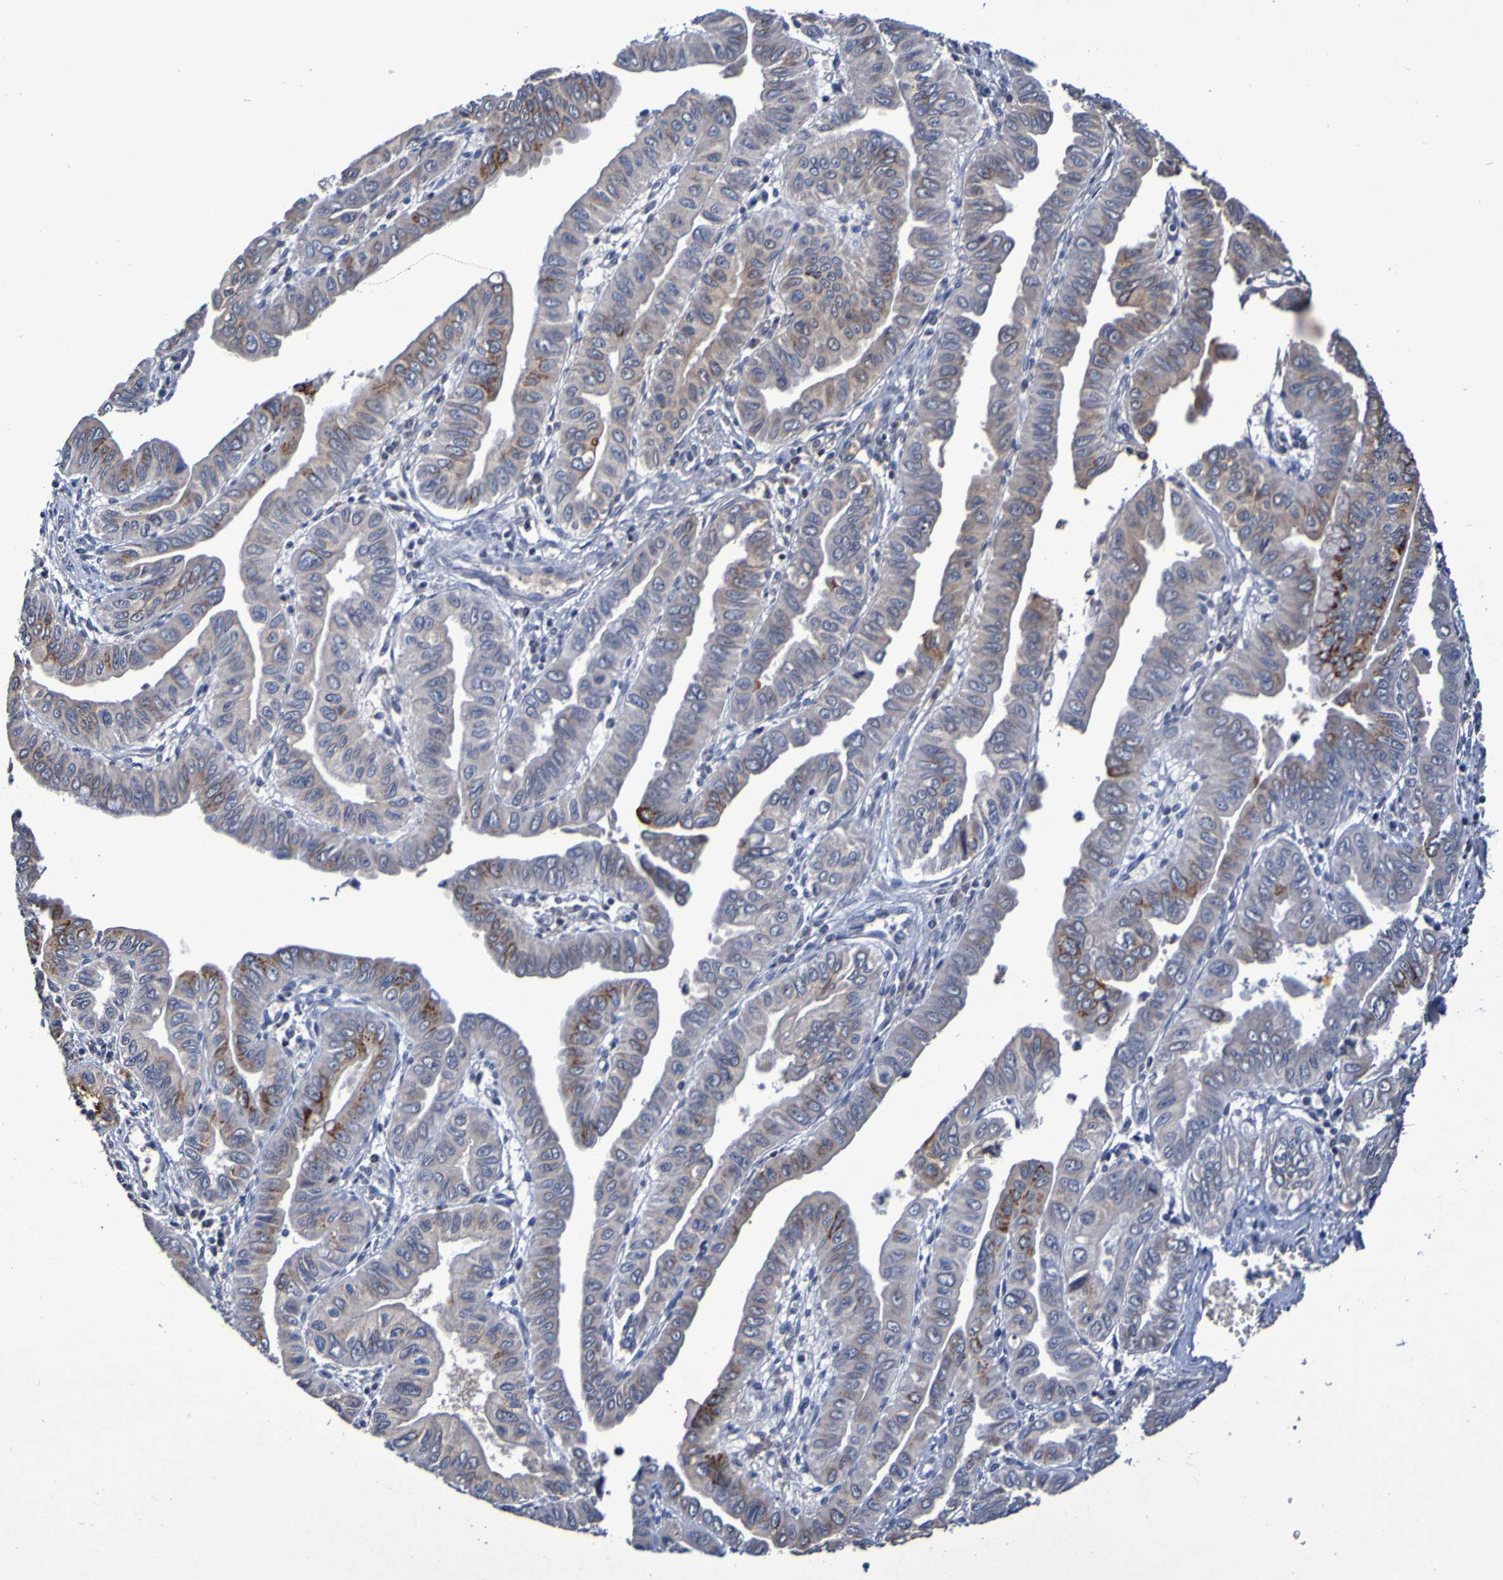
{"staining": {"intensity": "strong", "quantity": "25%-75%", "location": "cytoplasmic/membranous"}, "tissue": "pancreatic cancer", "cell_type": "Tumor cells", "image_type": "cancer", "snomed": [{"axis": "morphology", "description": "Normal tissue, NOS"}, {"axis": "topography", "description": "Lymph node"}], "caption": "About 25%-75% of tumor cells in pancreatic cancer reveal strong cytoplasmic/membranous protein expression as visualized by brown immunohistochemical staining.", "gene": "PTP4A2", "patient": {"sex": "male", "age": 50}}